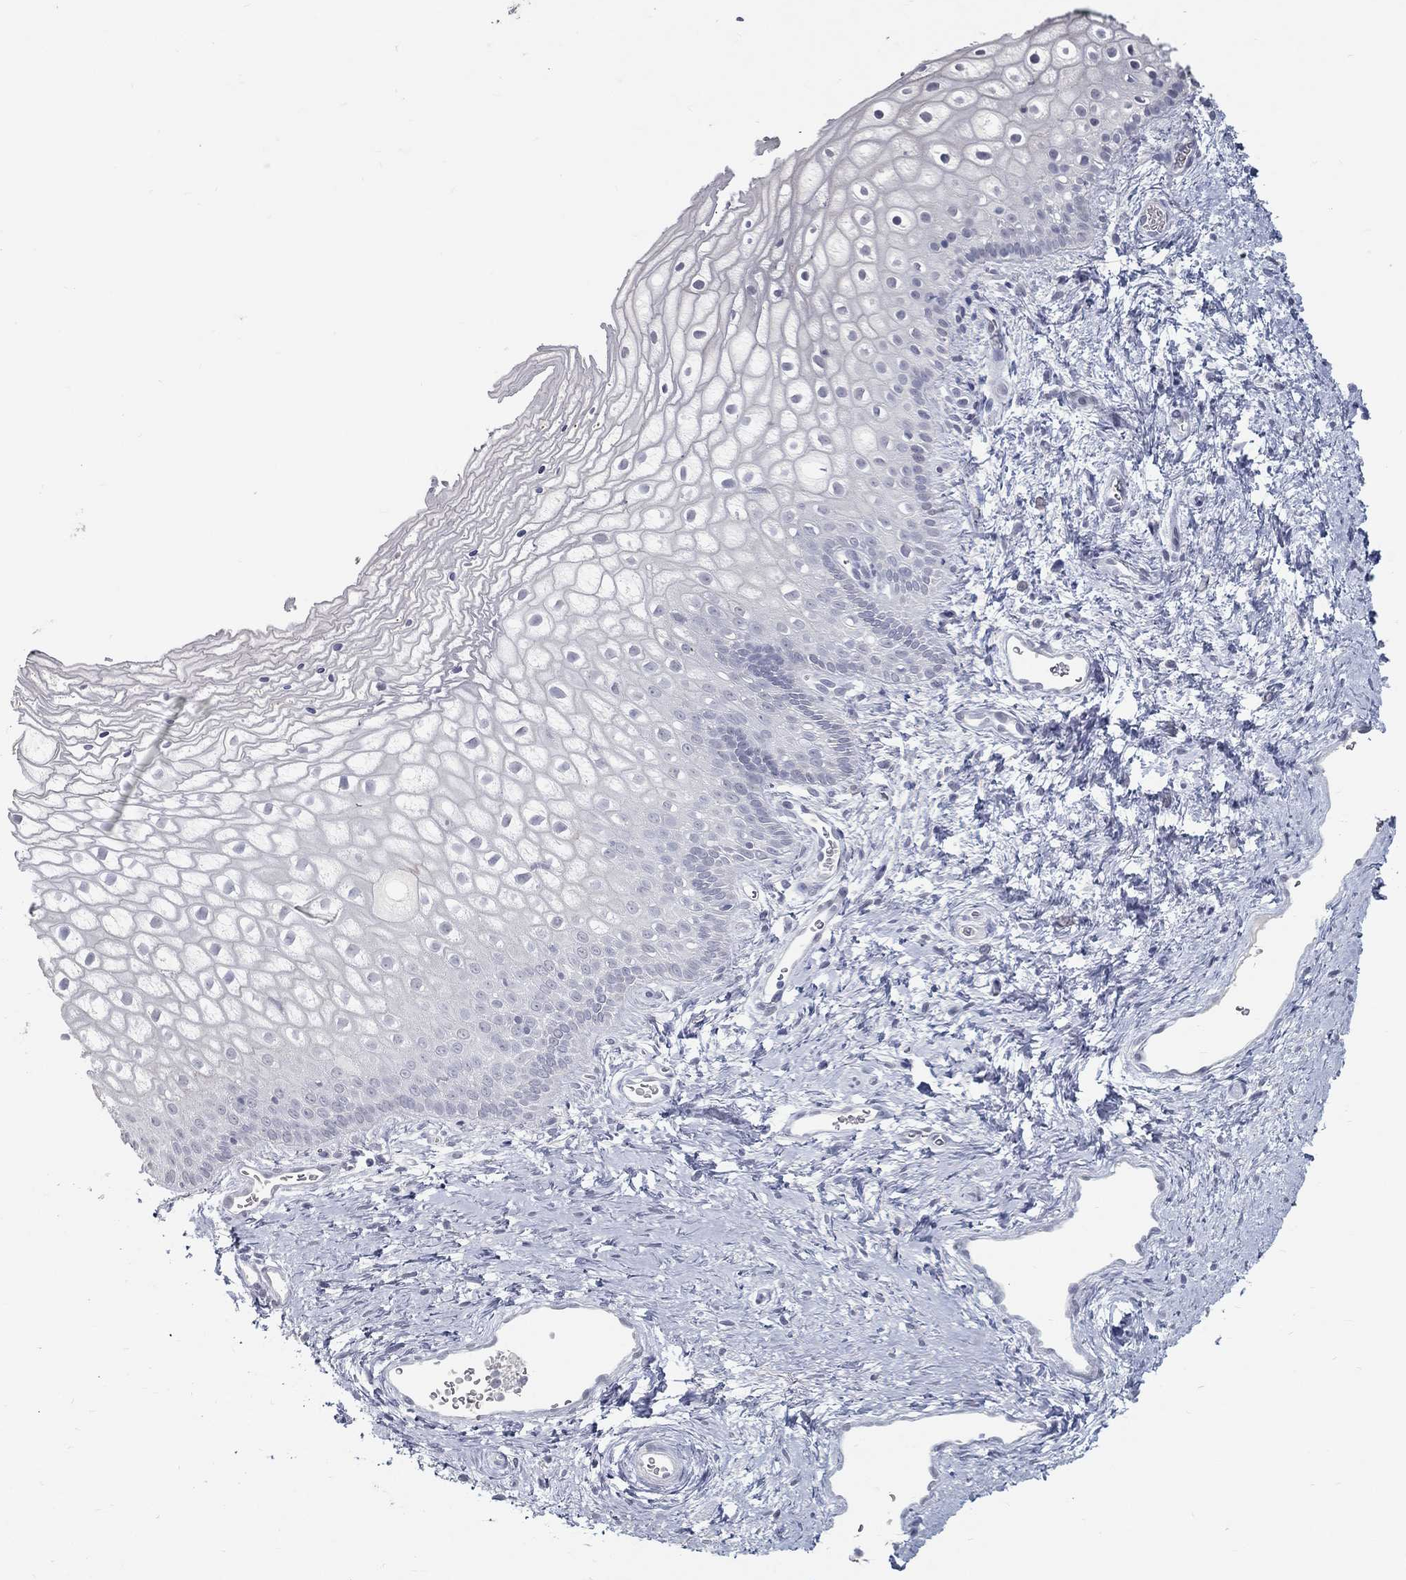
{"staining": {"intensity": "negative", "quantity": "none", "location": "none"}, "tissue": "vagina", "cell_type": "Squamous epithelial cells", "image_type": "normal", "snomed": [{"axis": "morphology", "description": "Normal tissue, NOS"}, {"axis": "topography", "description": "Vagina"}], "caption": "There is no significant expression in squamous epithelial cells of vagina. The staining was performed using DAB to visualize the protein expression in brown, while the nuclei were stained in blue with hematoxylin (Magnification: 20x).", "gene": "ACE2", "patient": {"sex": "female", "age": 32}}